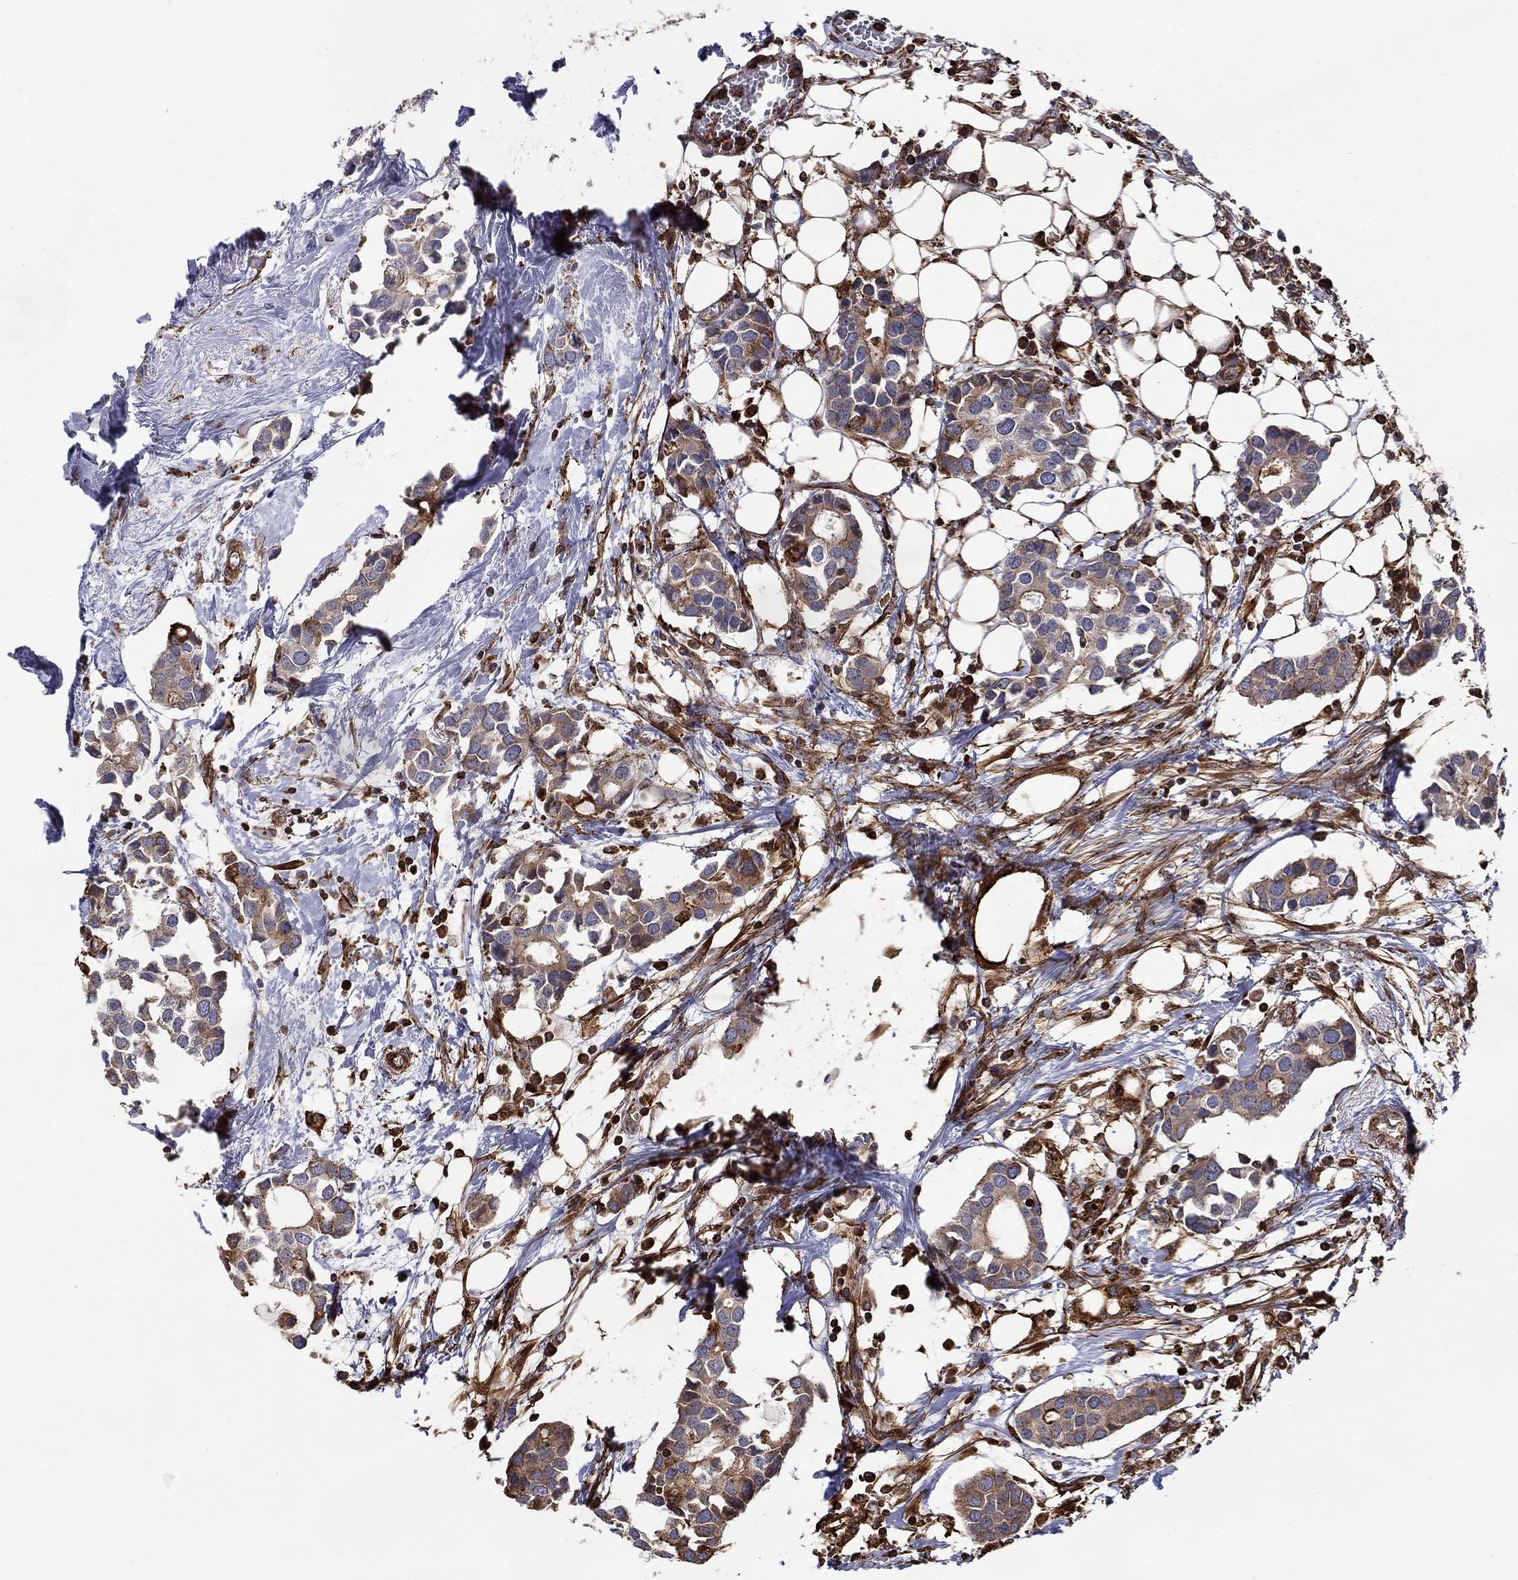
{"staining": {"intensity": "weak", "quantity": ">75%", "location": "cytoplasmic/membranous"}, "tissue": "breast cancer", "cell_type": "Tumor cells", "image_type": "cancer", "snomed": [{"axis": "morphology", "description": "Duct carcinoma"}, {"axis": "topography", "description": "Breast"}], "caption": "Protein staining exhibits weak cytoplasmic/membranous staining in about >75% of tumor cells in breast cancer.", "gene": "NPHP1", "patient": {"sex": "female", "age": 83}}